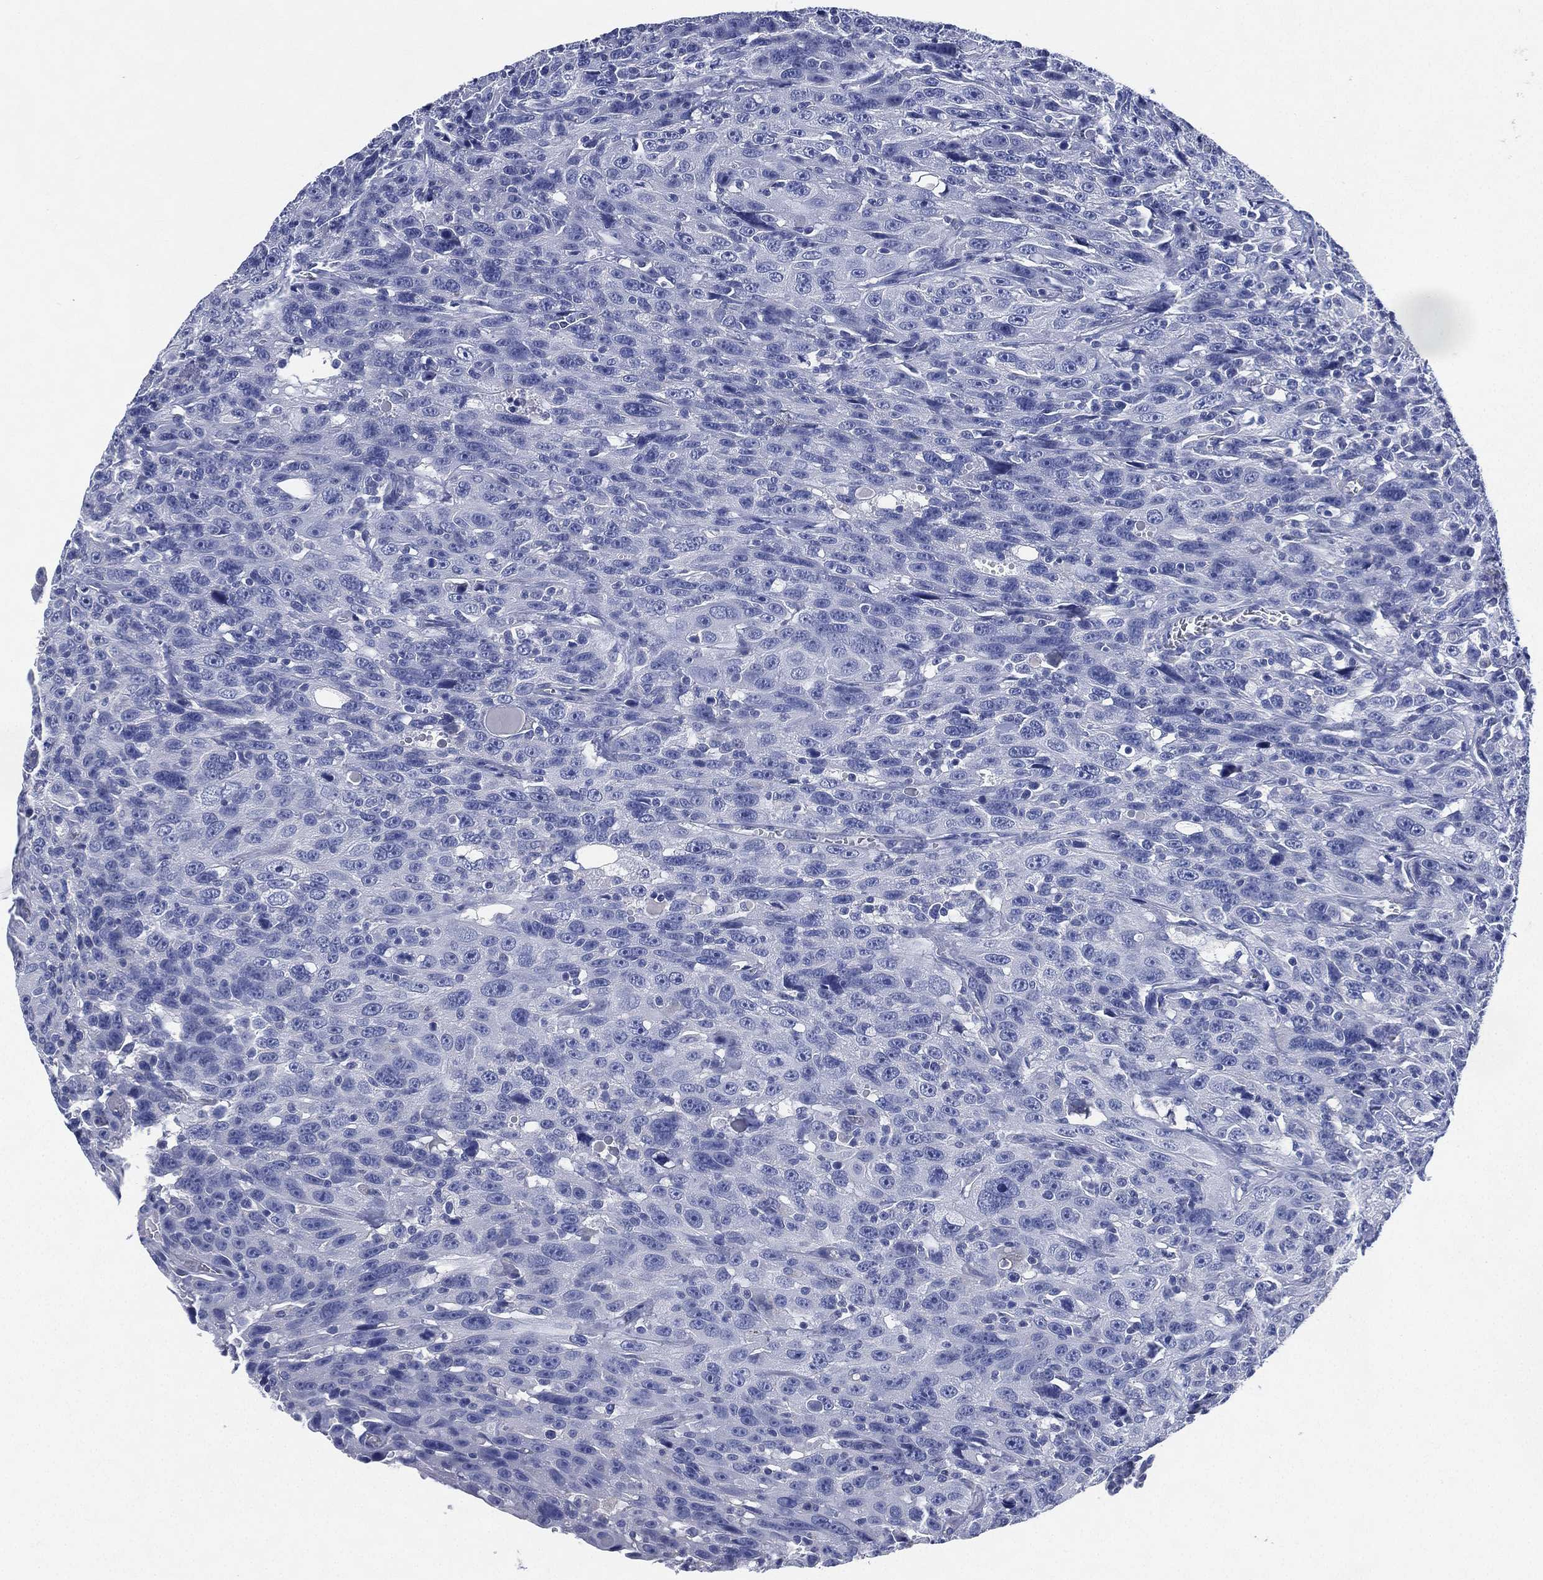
{"staining": {"intensity": "negative", "quantity": "none", "location": "none"}, "tissue": "urothelial cancer", "cell_type": "Tumor cells", "image_type": "cancer", "snomed": [{"axis": "morphology", "description": "Urothelial carcinoma, NOS"}, {"axis": "morphology", "description": "Urothelial carcinoma, High grade"}, {"axis": "topography", "description": "Urinary bladder"}], "caption": "IHC histopathology image of neoplastic tissue: human transitional cell carcinoma stained with DAB shows no significant protein positivity in tumor cells.", "gene": "CCDC70", "patient": {"sex": "female", "age": 73}}